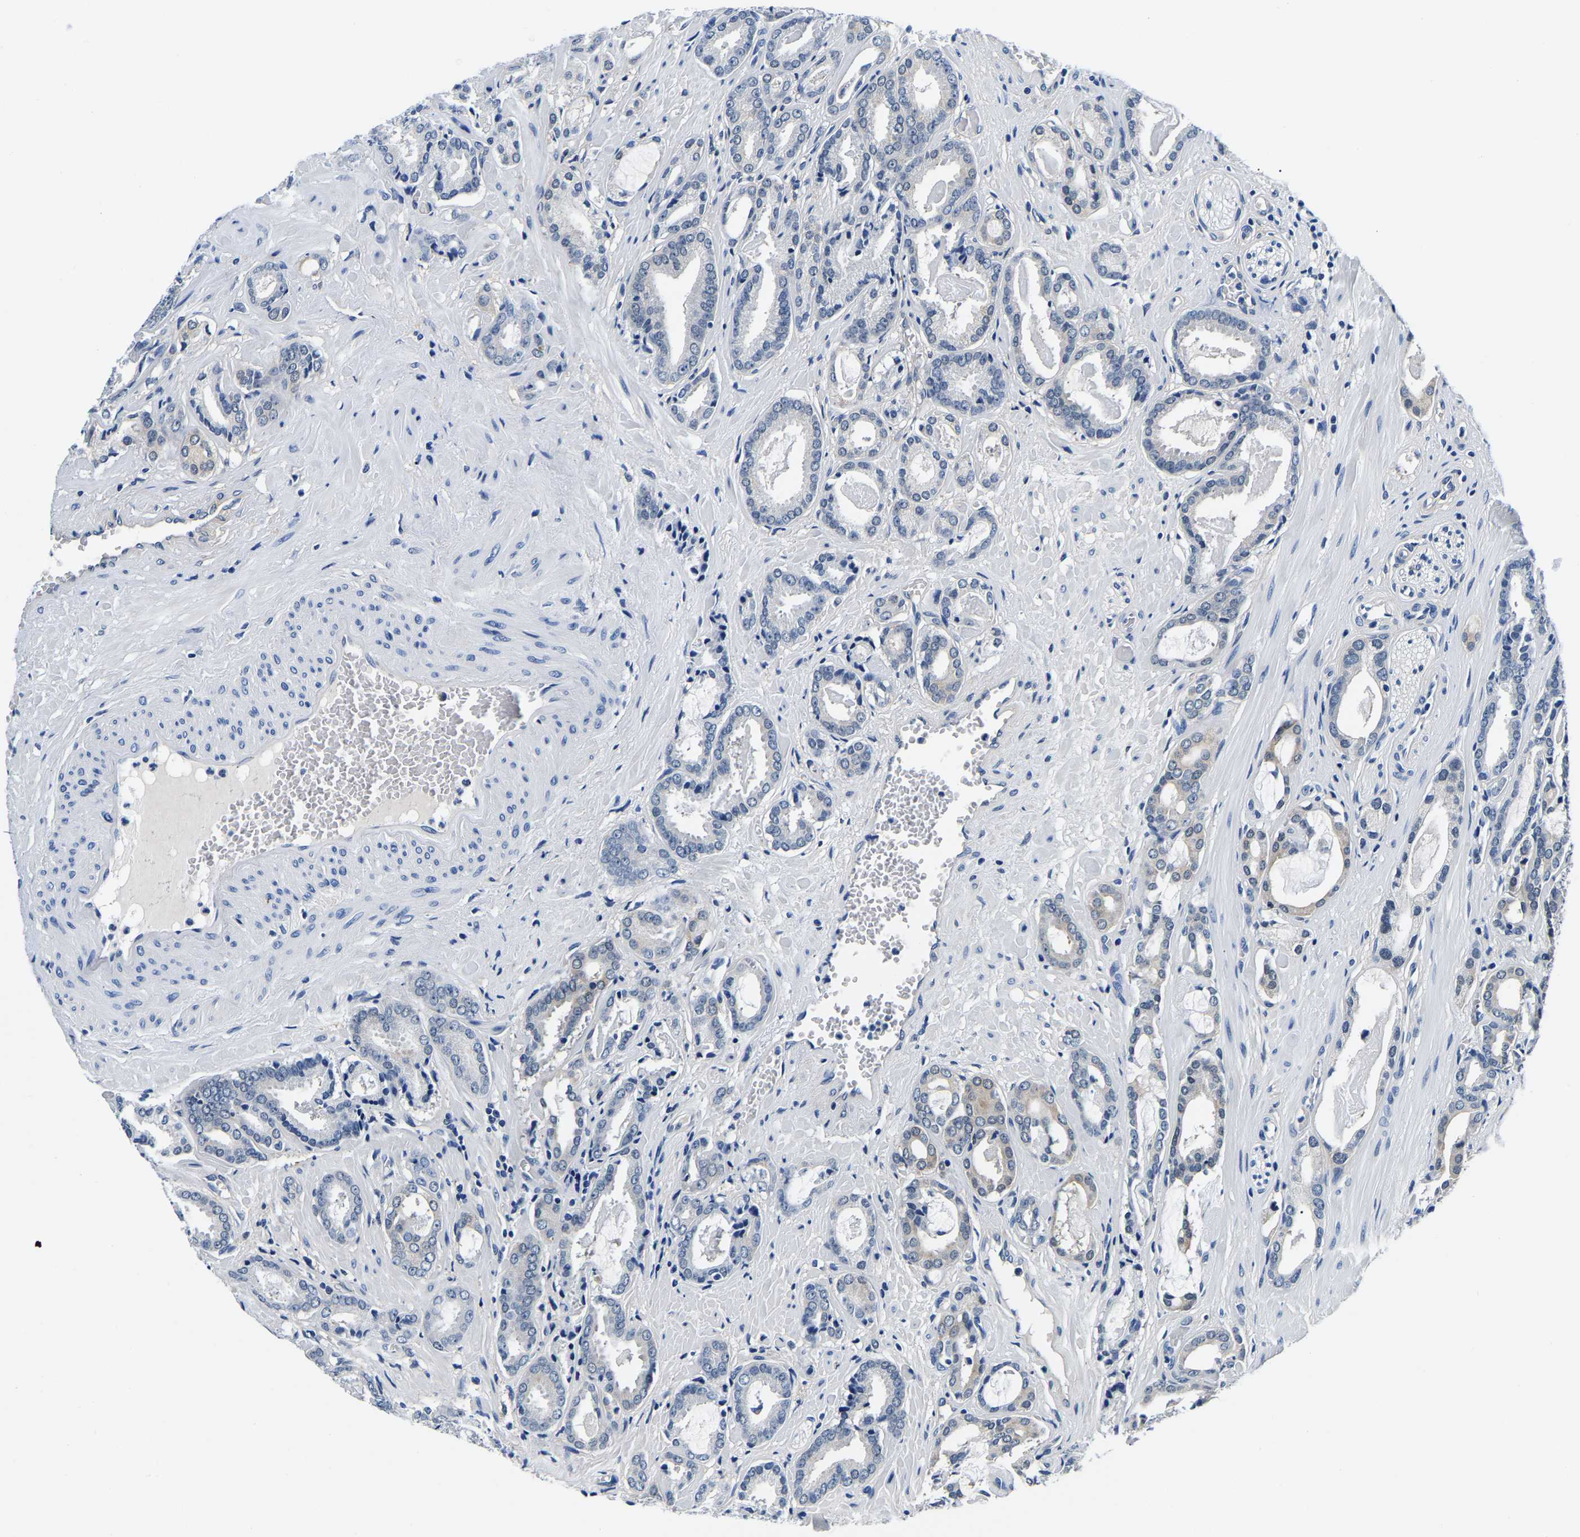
{"staining": {"intensity": "negative", "quantity": "none", "location": "none"}, "tissue": "prostate cancer", "cell_type": "Tumor cells", "image_type": "cancer", "snomed": [{"axis": "morphology", "description": "Adenocarcinoma, Low grade"}, {"axis": "topography", "description": "Prostate"}], "caption": "There is no significant expression in tumor cells of prostate cancer. Nuclei are stained in blue.", "gene": "ACO1", "patient": {"sex": "male", "age": 53}}